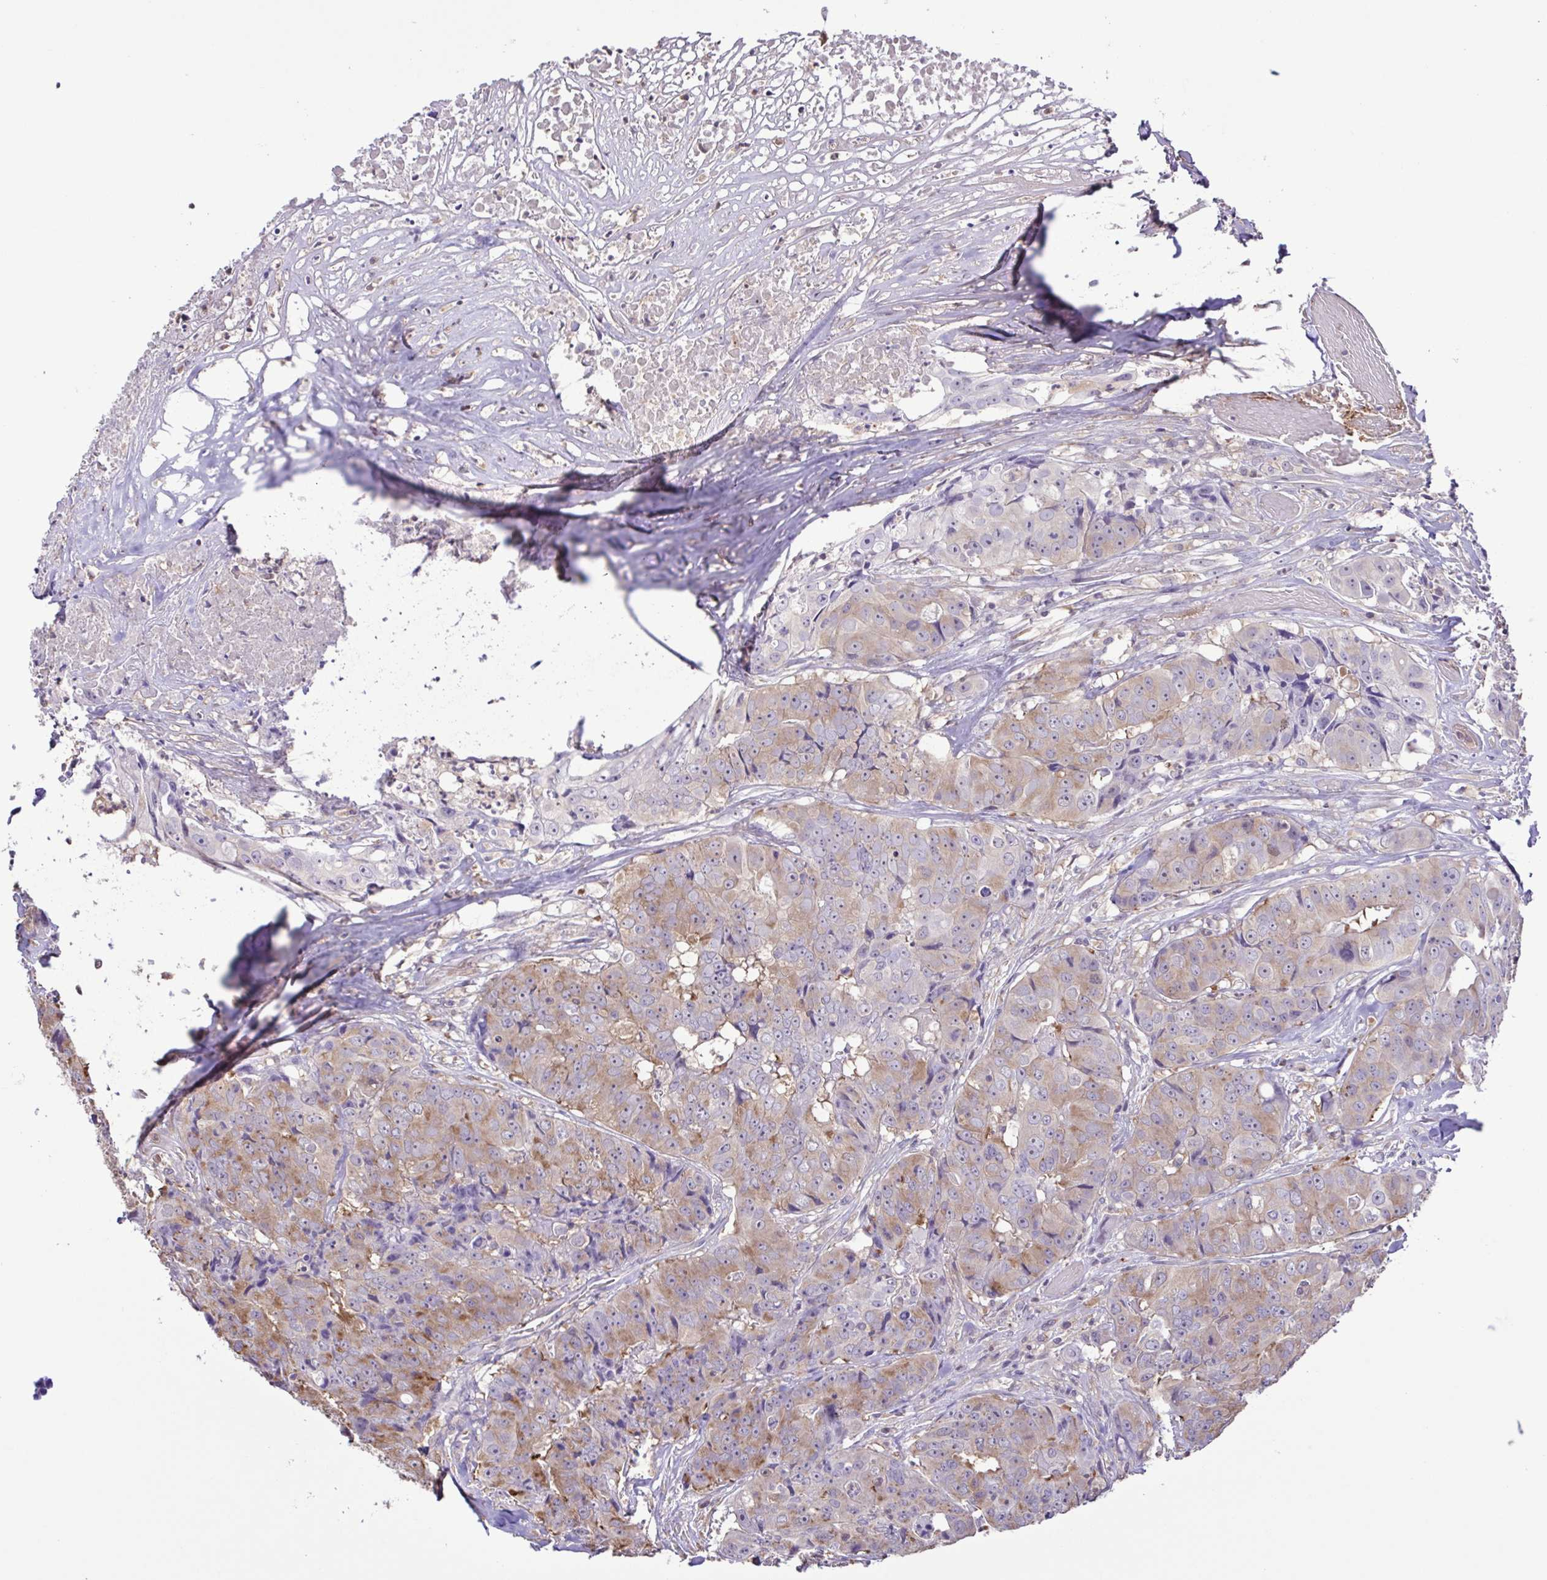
{"staining": {"intensity": "moderate", "quantity": "25%-75%", "location": "cytoplasmic/membranous"}, "tissue": "colorectal cancer", "cell_type": "Tumor cells", "image_type": "cancer", "snomed": [{"axis": "morphology", "description": "Adenocarcinoma, NOS"}, {"axis": "topography", "description": "Rectum"}], "caption": "Colorectal adenocarcinoma was stained to show a protein in brown. There is medium levels of moderate cytoplasmic/membranous expression in approximately 25%-75% of tumor cells.", "gene": "CYP17A1", "patient": {"sex": "female", "age": 62}}